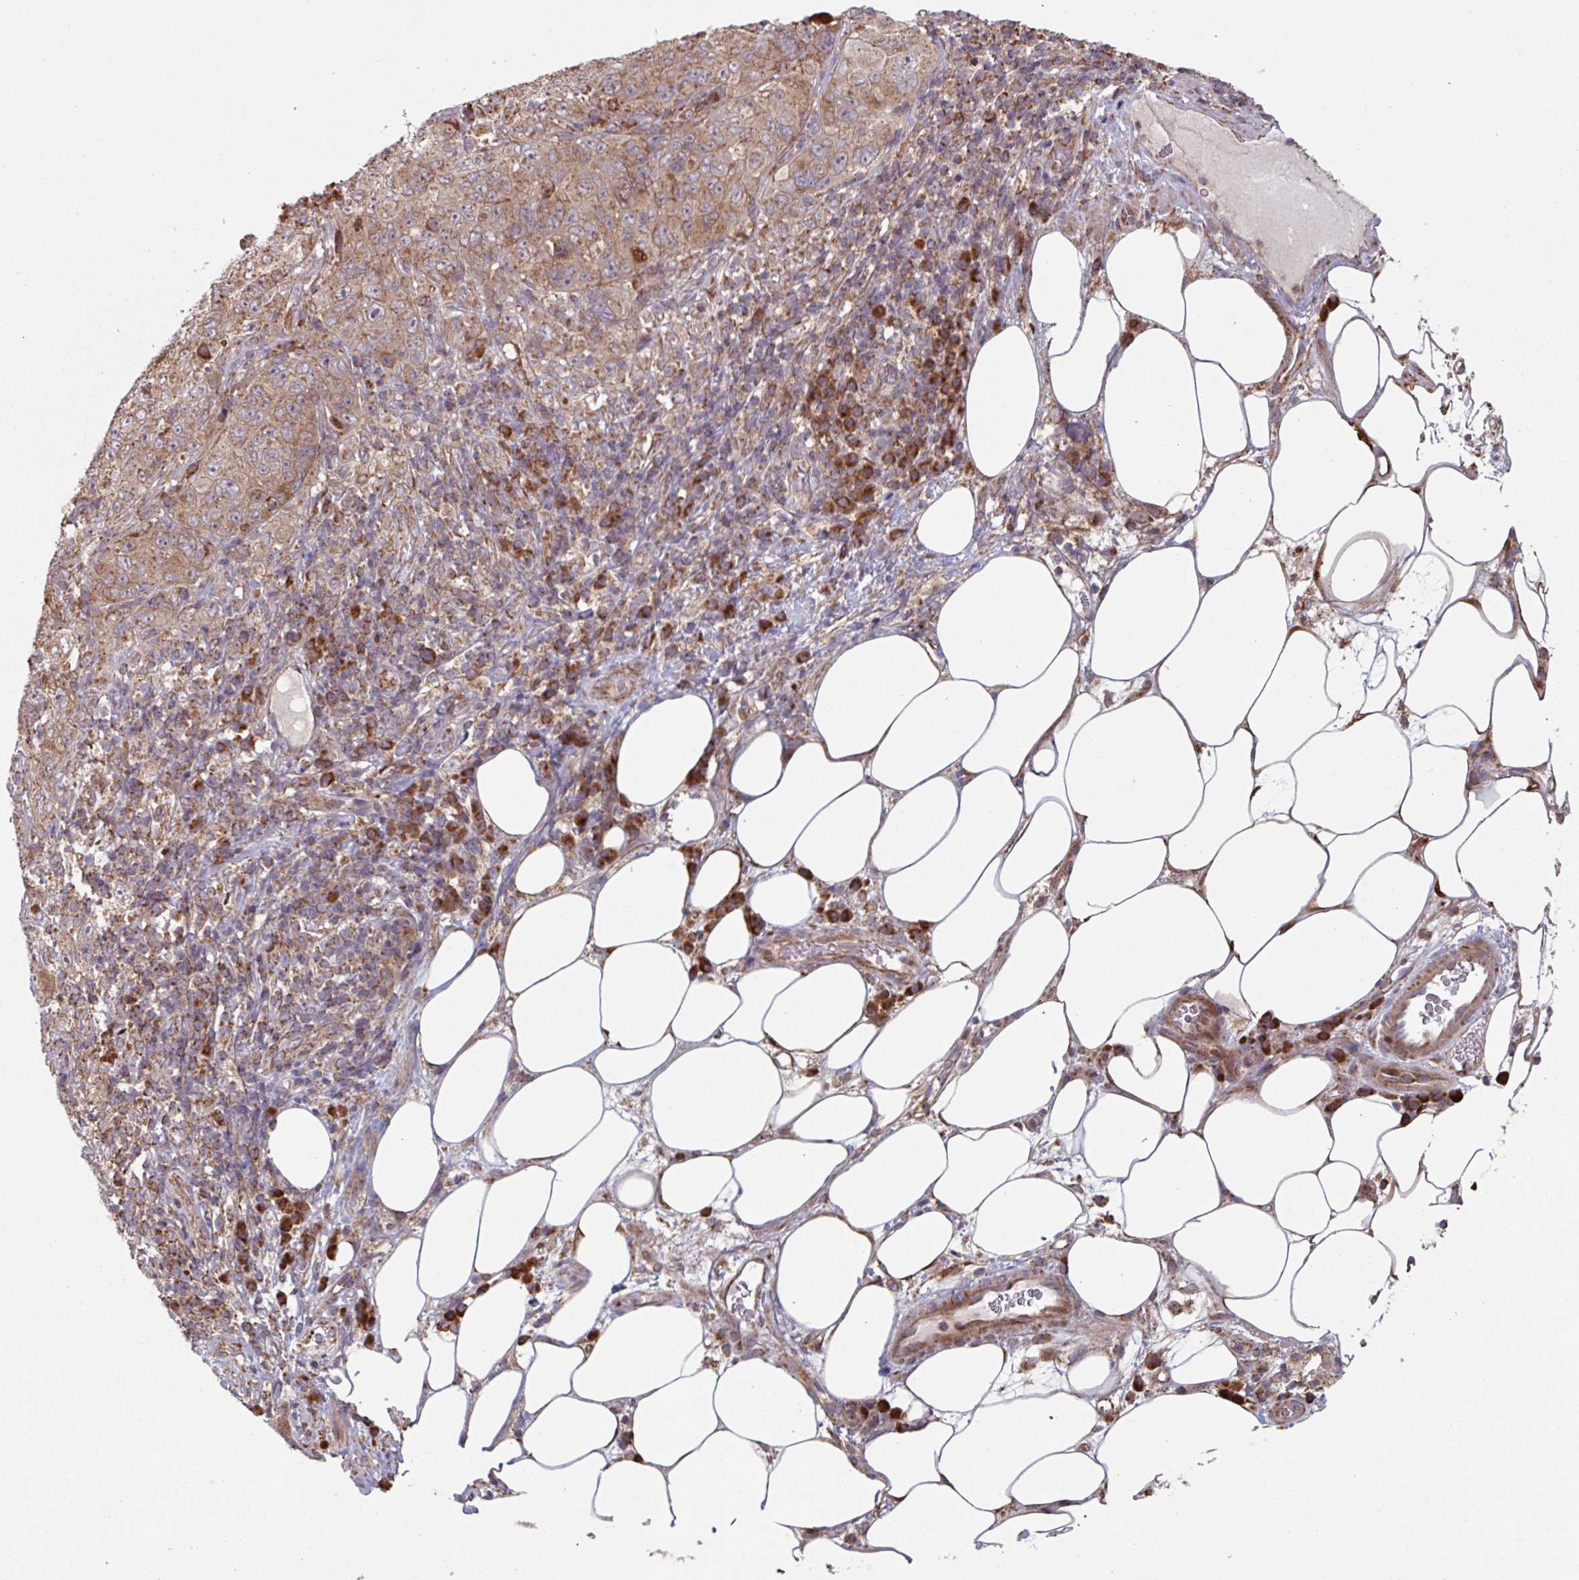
{"staining": {"intensity": "moderate", "quantity": "25%-75%", "location": "cytoplasmic/membranous"}, "tissue": "pancreatic cancer", "cell_type": "Tumor cells", "image_type": "cancer", "snomed": [{"axis": "morphology", "description": "Adenocarcinoma, NOS"}, {"axis": "topography", "description": "Pancreas"}], "caption": "An IHC micrograph of tumor tissue is shown. Protein staining in brown shows moderate cytoplasmic/membranous positivity in pancreatic cancer within tumor cells.", "gene": "COX7C", "patient": {"sex": "male", "age": 68}}